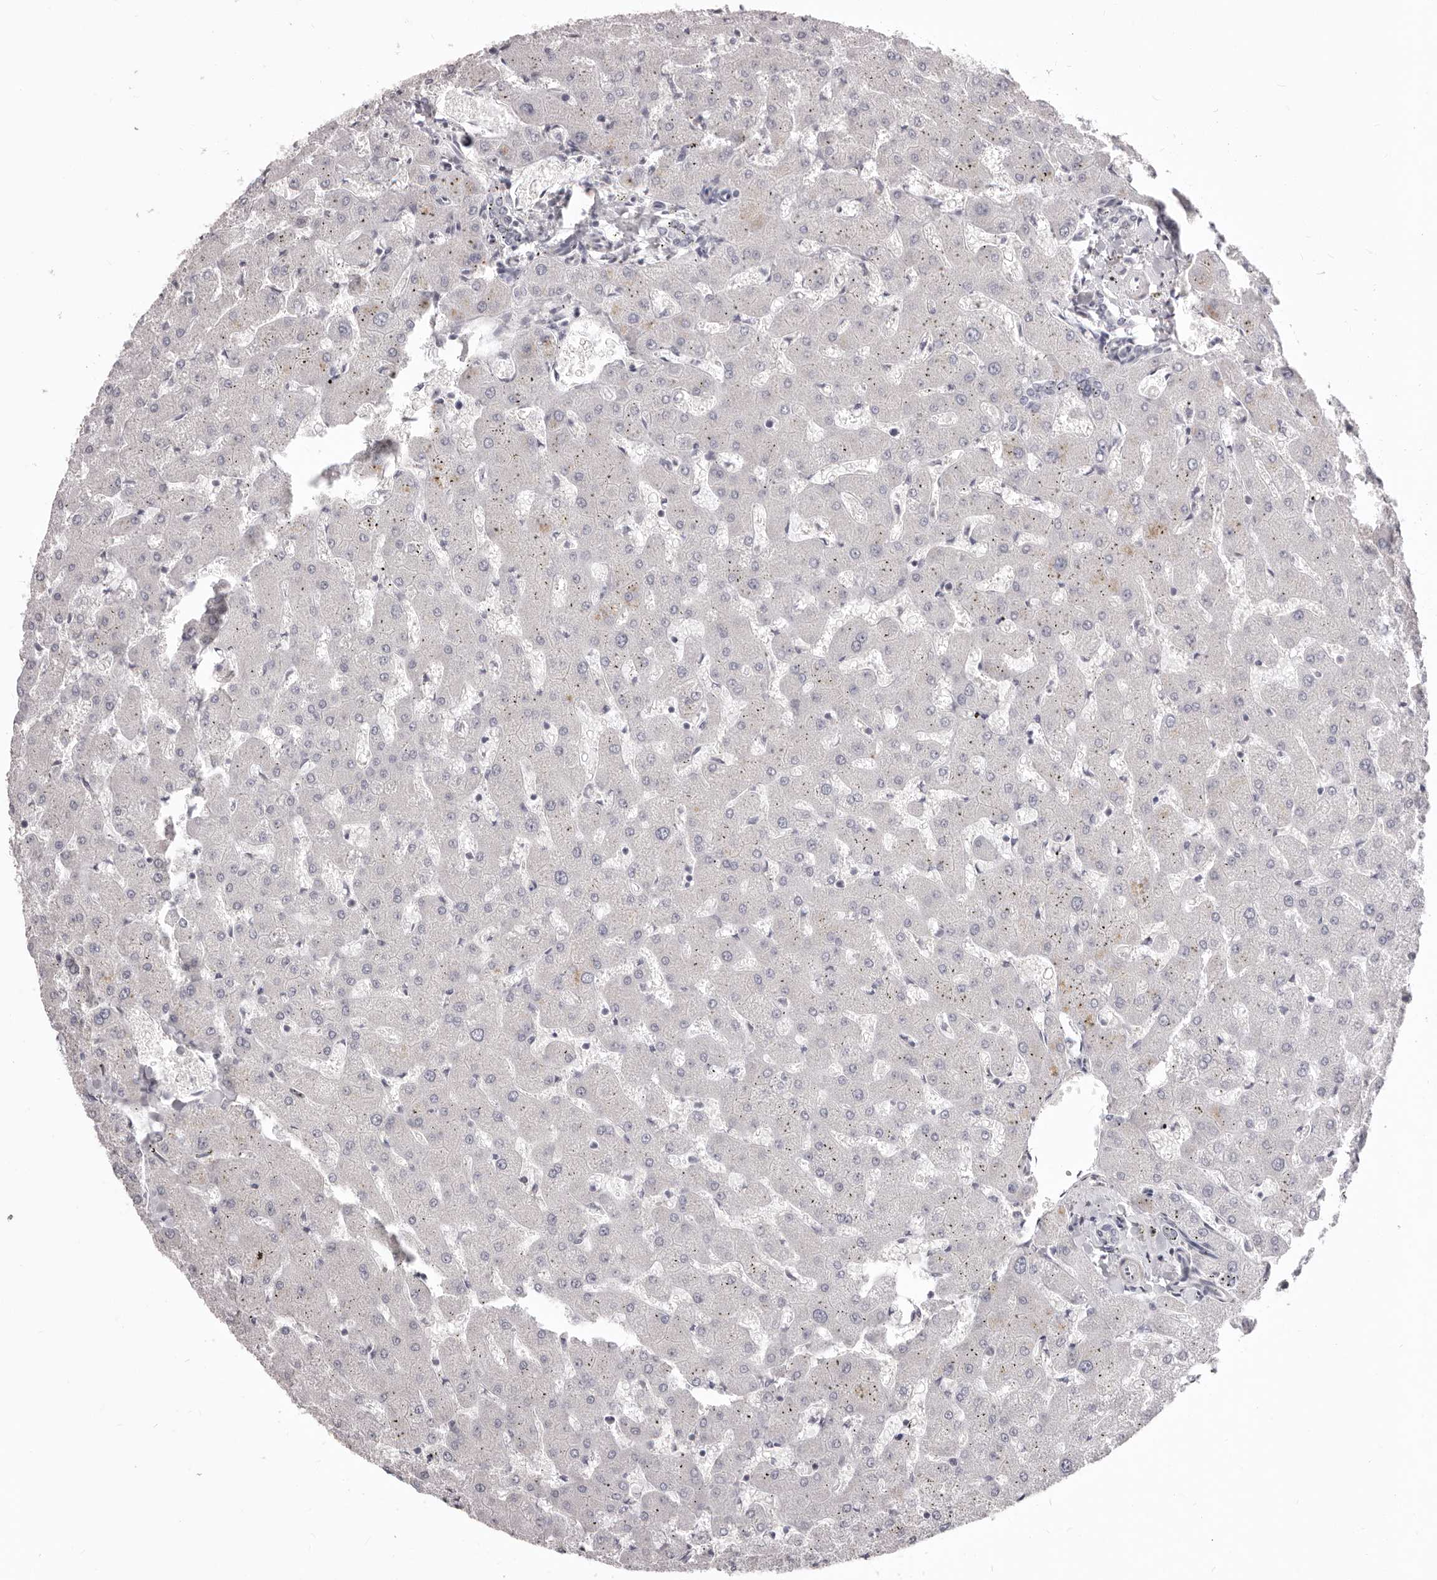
{"staining": {"intensity": "negative", "quantity": "none", "location": "none"}, "tissue": "liver", "cell_type": "Cholangiocytes", "image_type": "normal", "snomed": [{"axis": "morphology", "description": "Normal tissue, NOS"}, {"axis": "topography", "description": "Liver"}], "caption": "IHC of normal human liver shows no expression in cholangiocytes. The staining was performed using DAB to visualize the protein expression in brown, while the nuclei were stained in blue with hematoxylin (Magnification: 20x).", "gene": "PRMT2", "patient": {"sex": "female", "age": 63}}